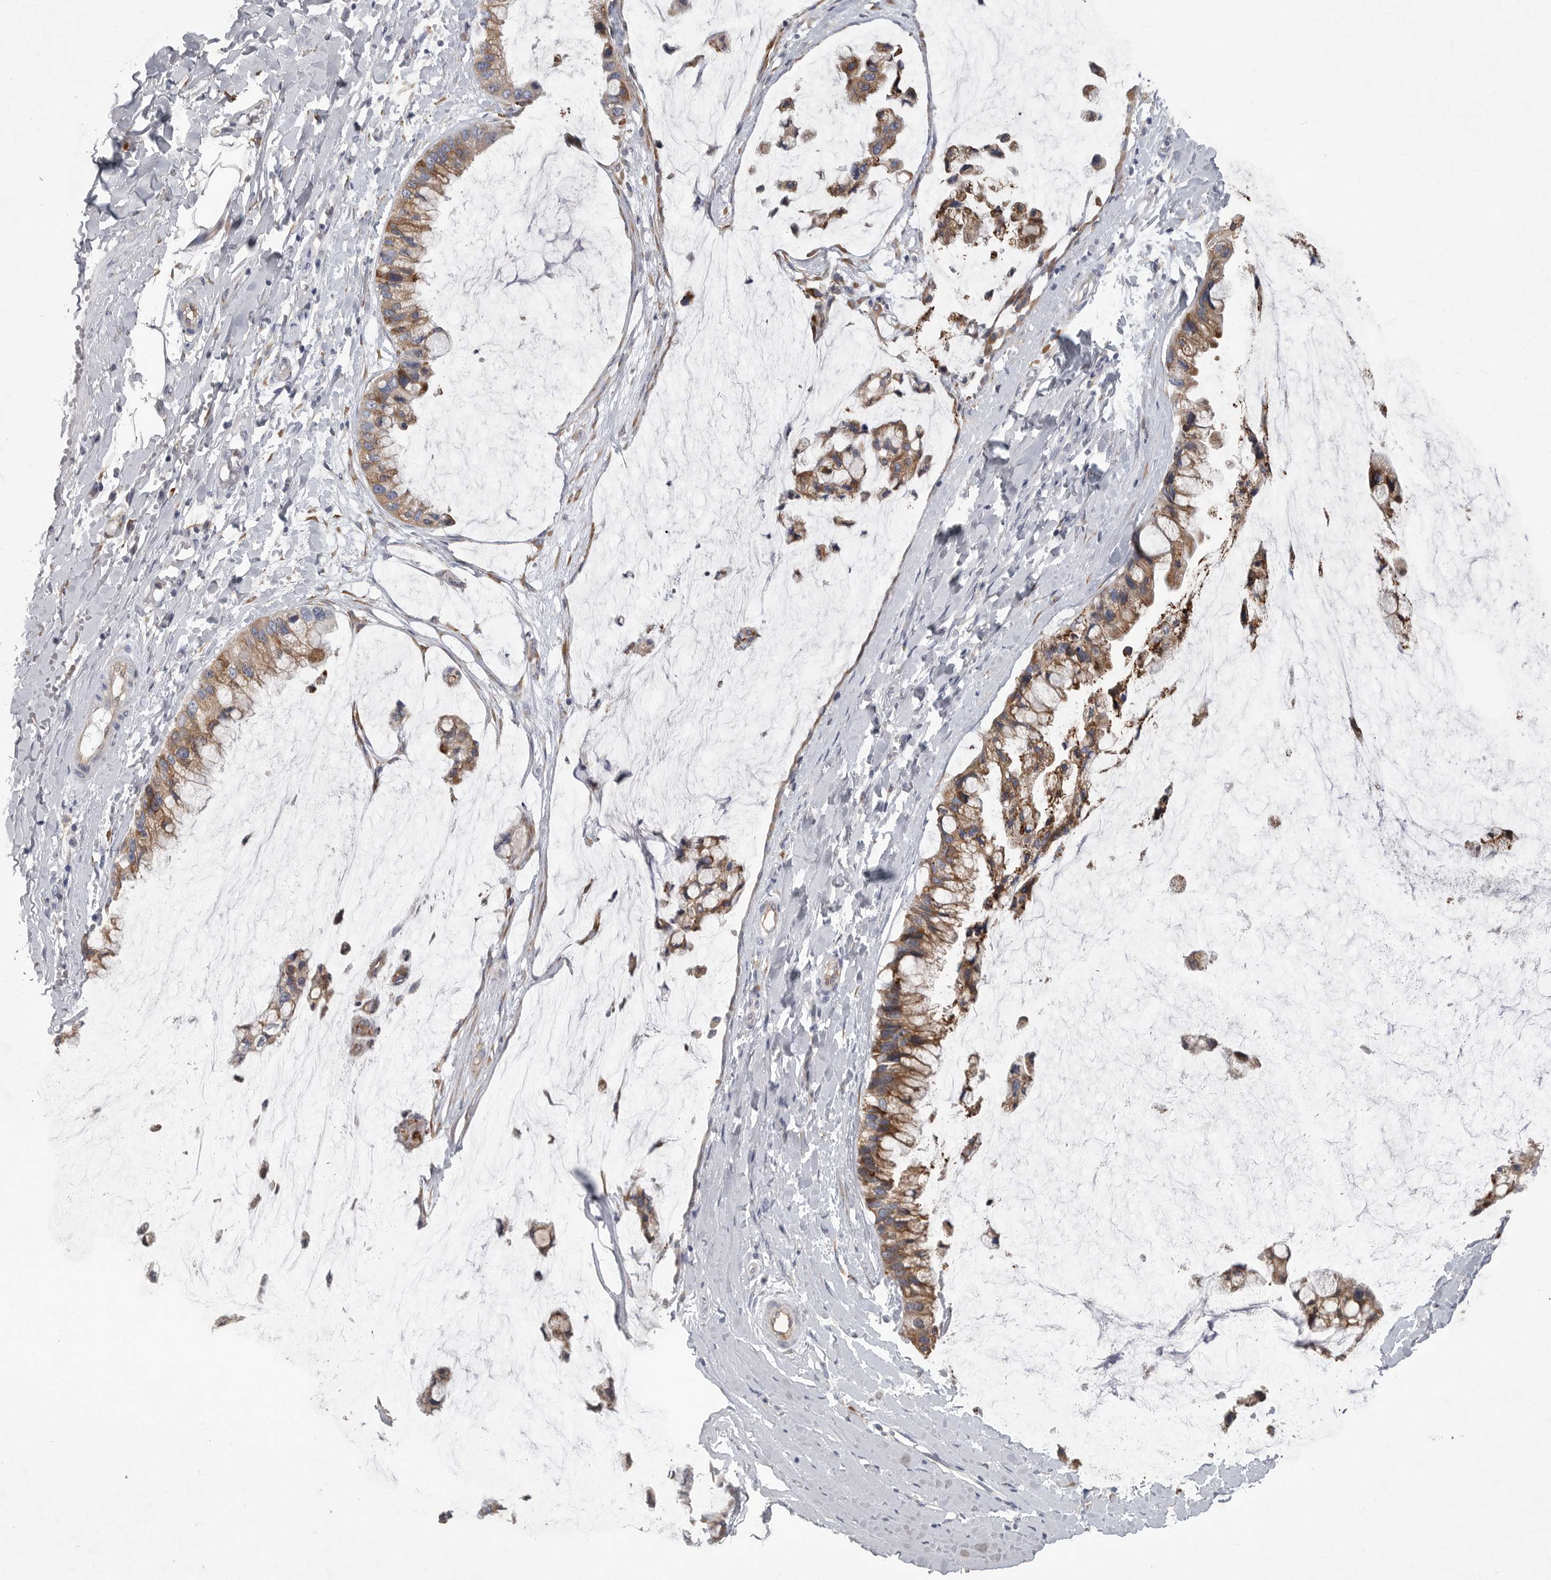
{"staining": {"intensity": "moderate", "quantity": ">75%", "location": "cytoplasmic/membranous"}, "tissue": "ovarian cancer", "cell_type": "Tumor cells", "image_type": "cancer", "snomed": [{"axis": "morphology", "description": "Cystadenocarcinoma, mucinous, NOS"}, {"axis": "topography", "description": "Ovary"}], "caption": "Immunohistochemical staining of ovarian mucinous cystadenocarcinoma exhibits medium levels of moderate cytoplasmic/membranous protein expression in approximately >75% of tumor cells.", "gene": "MINPP1", "patient": {"sex": "female", "age": 39}}